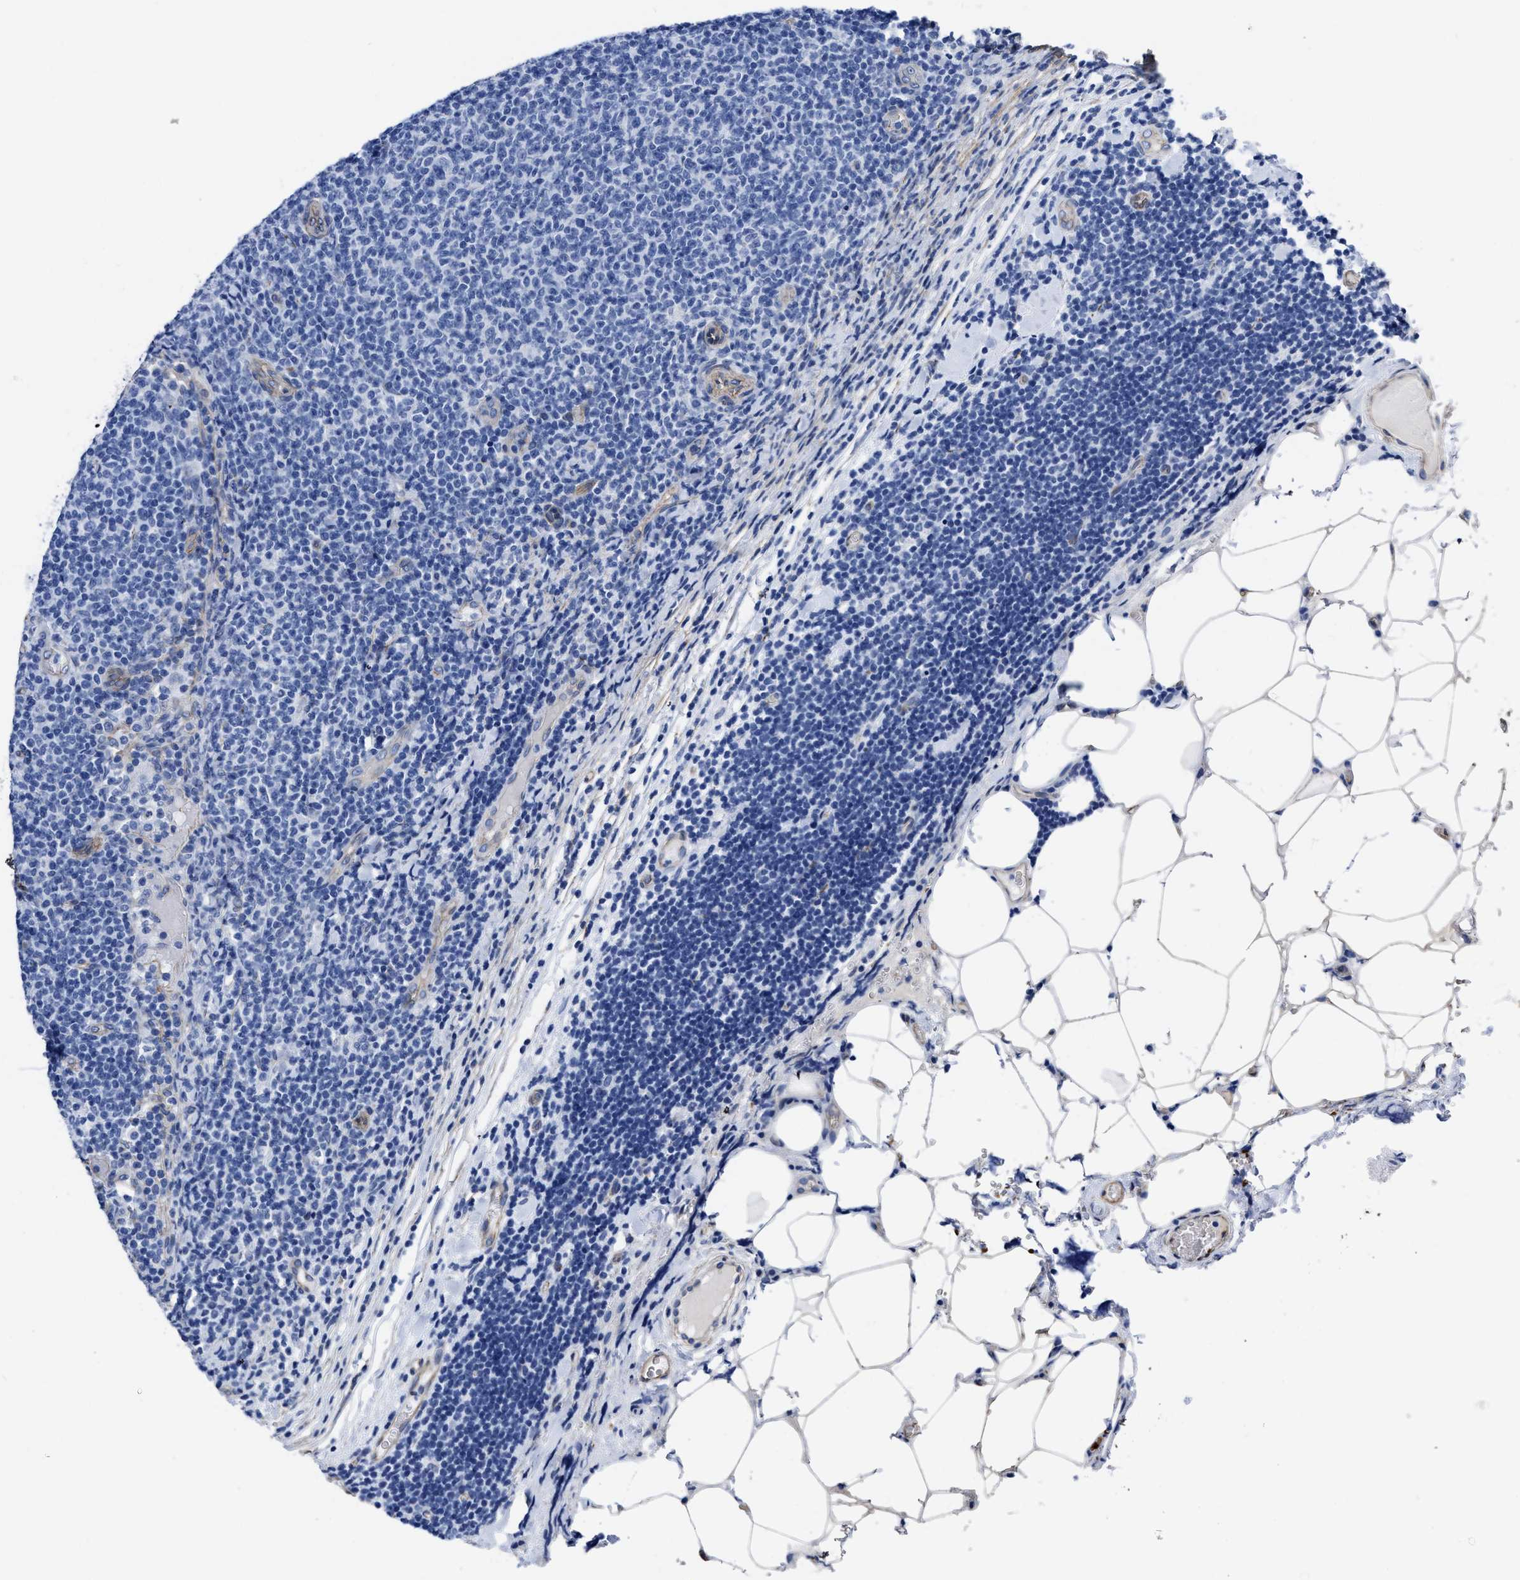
{"staining": {"intensity": "negative", "quantity": "none", "location": "none"}, "tissue": "lymphoma", "cell_type": "Tumor cells", "image_type": "cancer", "snomed": [{"axis": "morphology", "description": "Malignant lymphoma, non-Hodgkin's type, Low grade"}, {"axis": "topography", "description": "Lymph node"}], "caption": "Malignant lymphoma, non-Hodgkin's type (low-grade) stained for a protein using IHC shows no expression tumor cells.", "gene": "KCNMB3", "patient": {"sex": "male", "age": 66}}